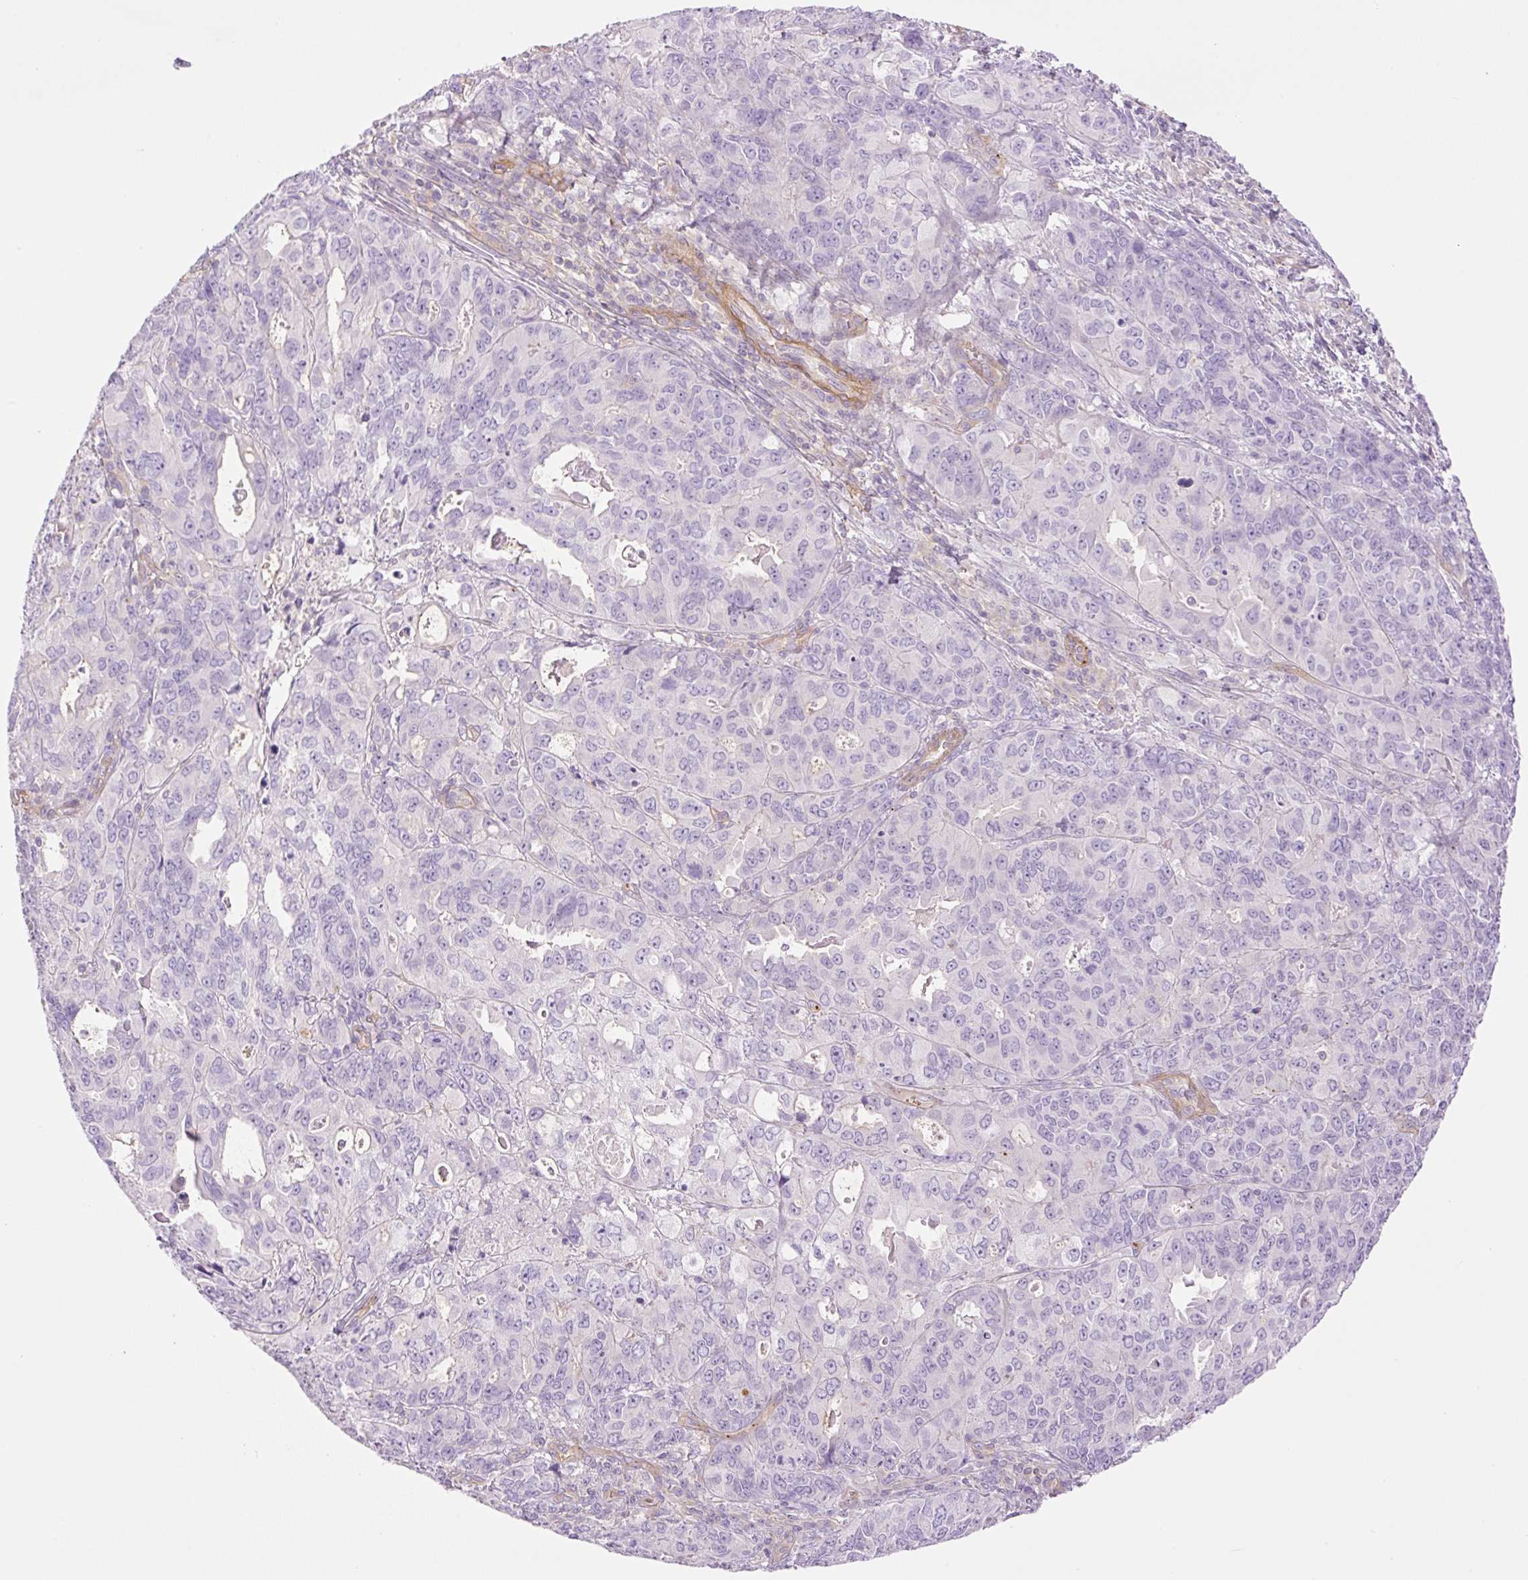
{"staining": {"intensity": "negative", "quantity": "none", "location": "none"}, "tissue": "endometrial cancer", "cell_type": "Tumor cells", "image_type": "cancer", "snomed": [{"axis": "morphology", "description": "Adenocarcinoma, NOS"}, {"axis": "topography", "description": "Uterus"}], "caption": "Protein analysis of endometrial adenocarcinoma exhibits no significant staining in tumor cells. The staining was performed using DAB to visualize the protein expression in brown, while the nuclei were stained in blue with hematoxylin (Magnification: 20x).", "gene": "EHD3", "patient": {"sex": "female", "age": 79}}